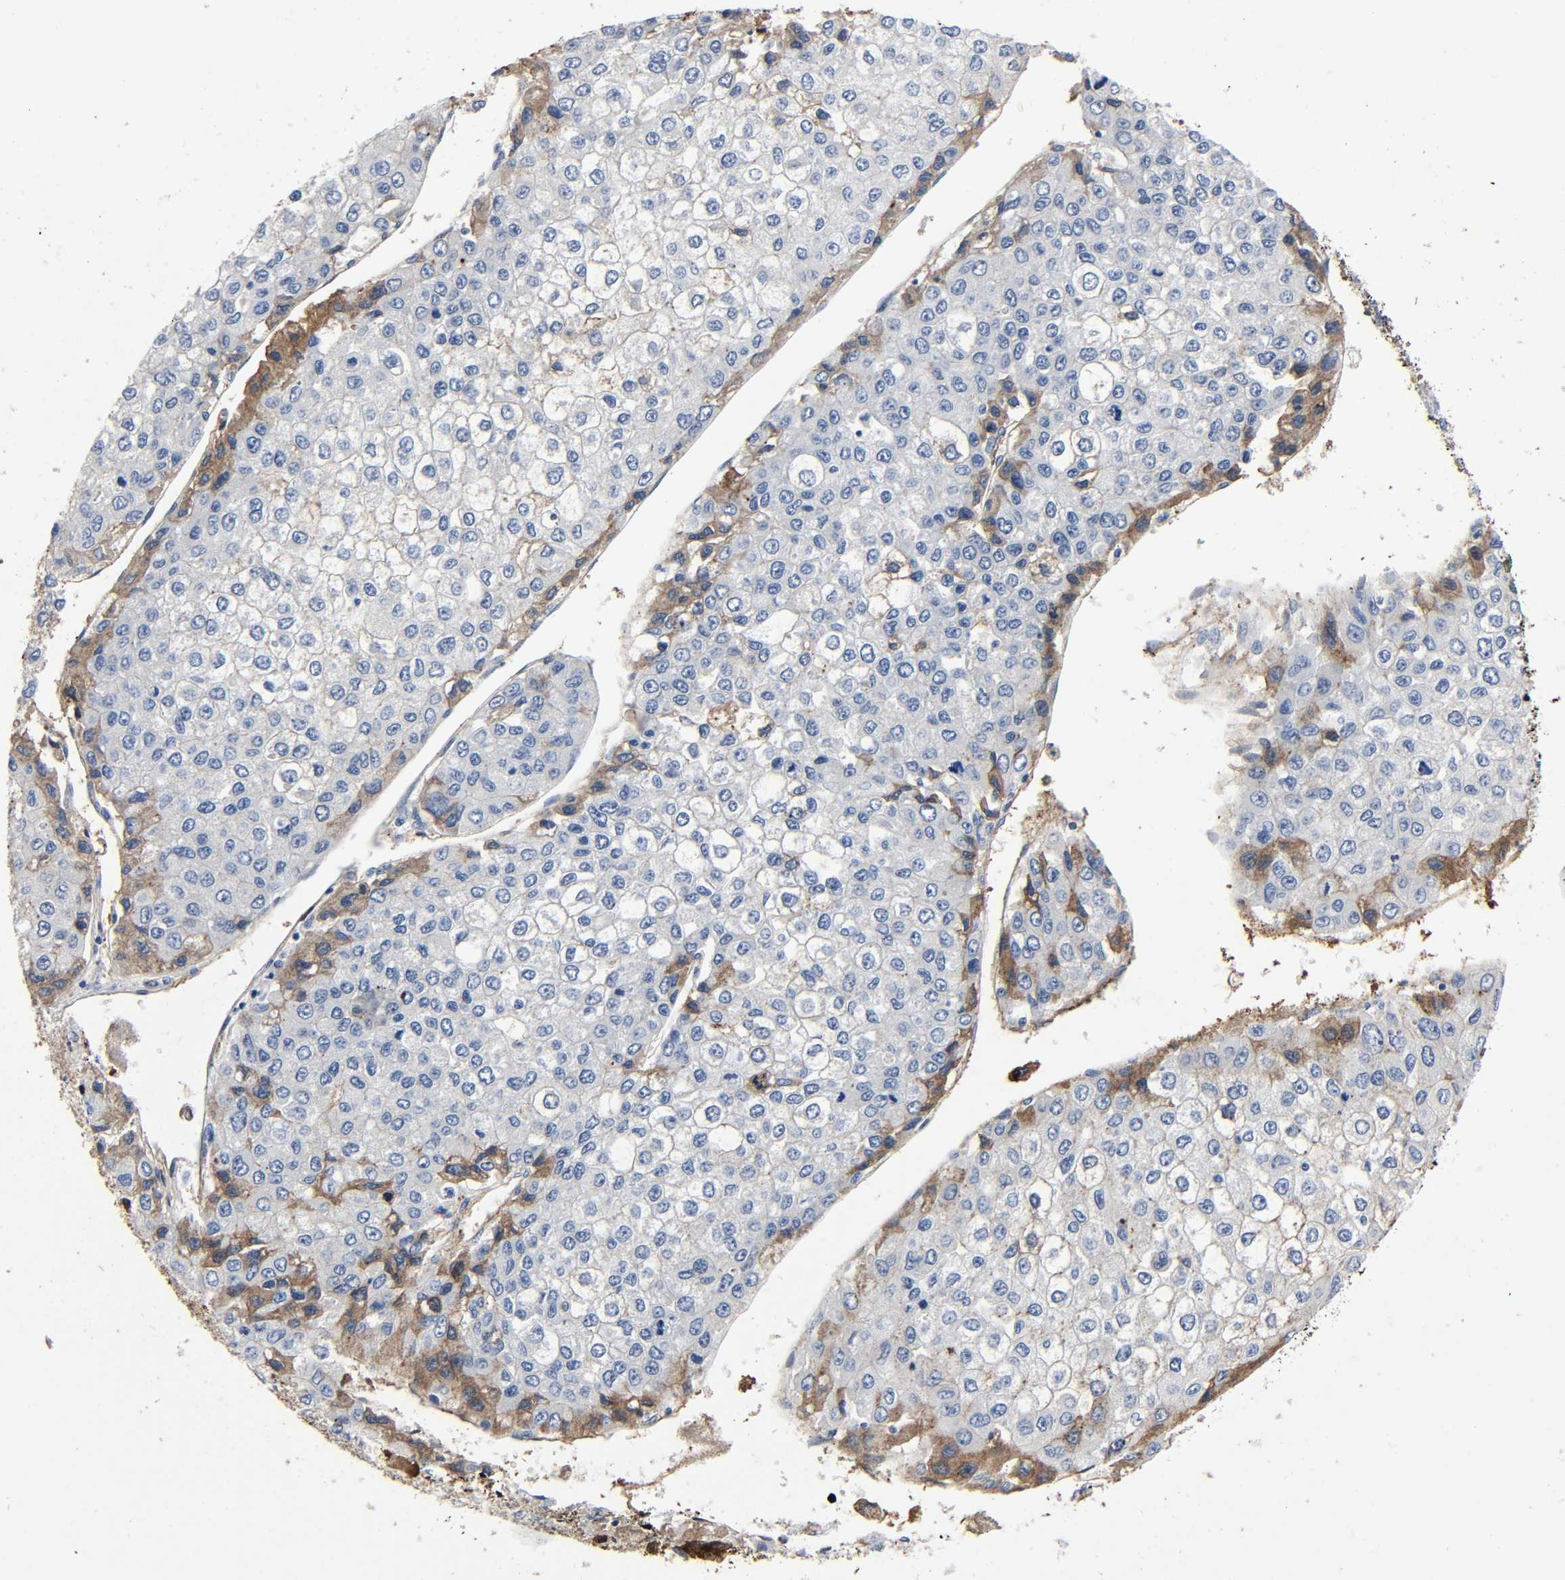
{"staining": {"intensity": "weak", "quantity": "25%-75%", "location": "cytoplasmic/membranous"}, "tissue": "liver cancer", "cell_type": "Tumor cells", "image_type": "cancer", "snomed": [{"axis": "morphology", "description": "Carcinoma, Hepatocellular, NOS"}, {"axis": "topography", "description": "Liver"}], "caption": "Protein expression analysis of liver hepatocellular carcinoma displays weak cytoplasmic/membranous staining in approximately 25%-75% of tumor cells.", "gene": "C3", "patient": {"sex": "female", "age": 66}}